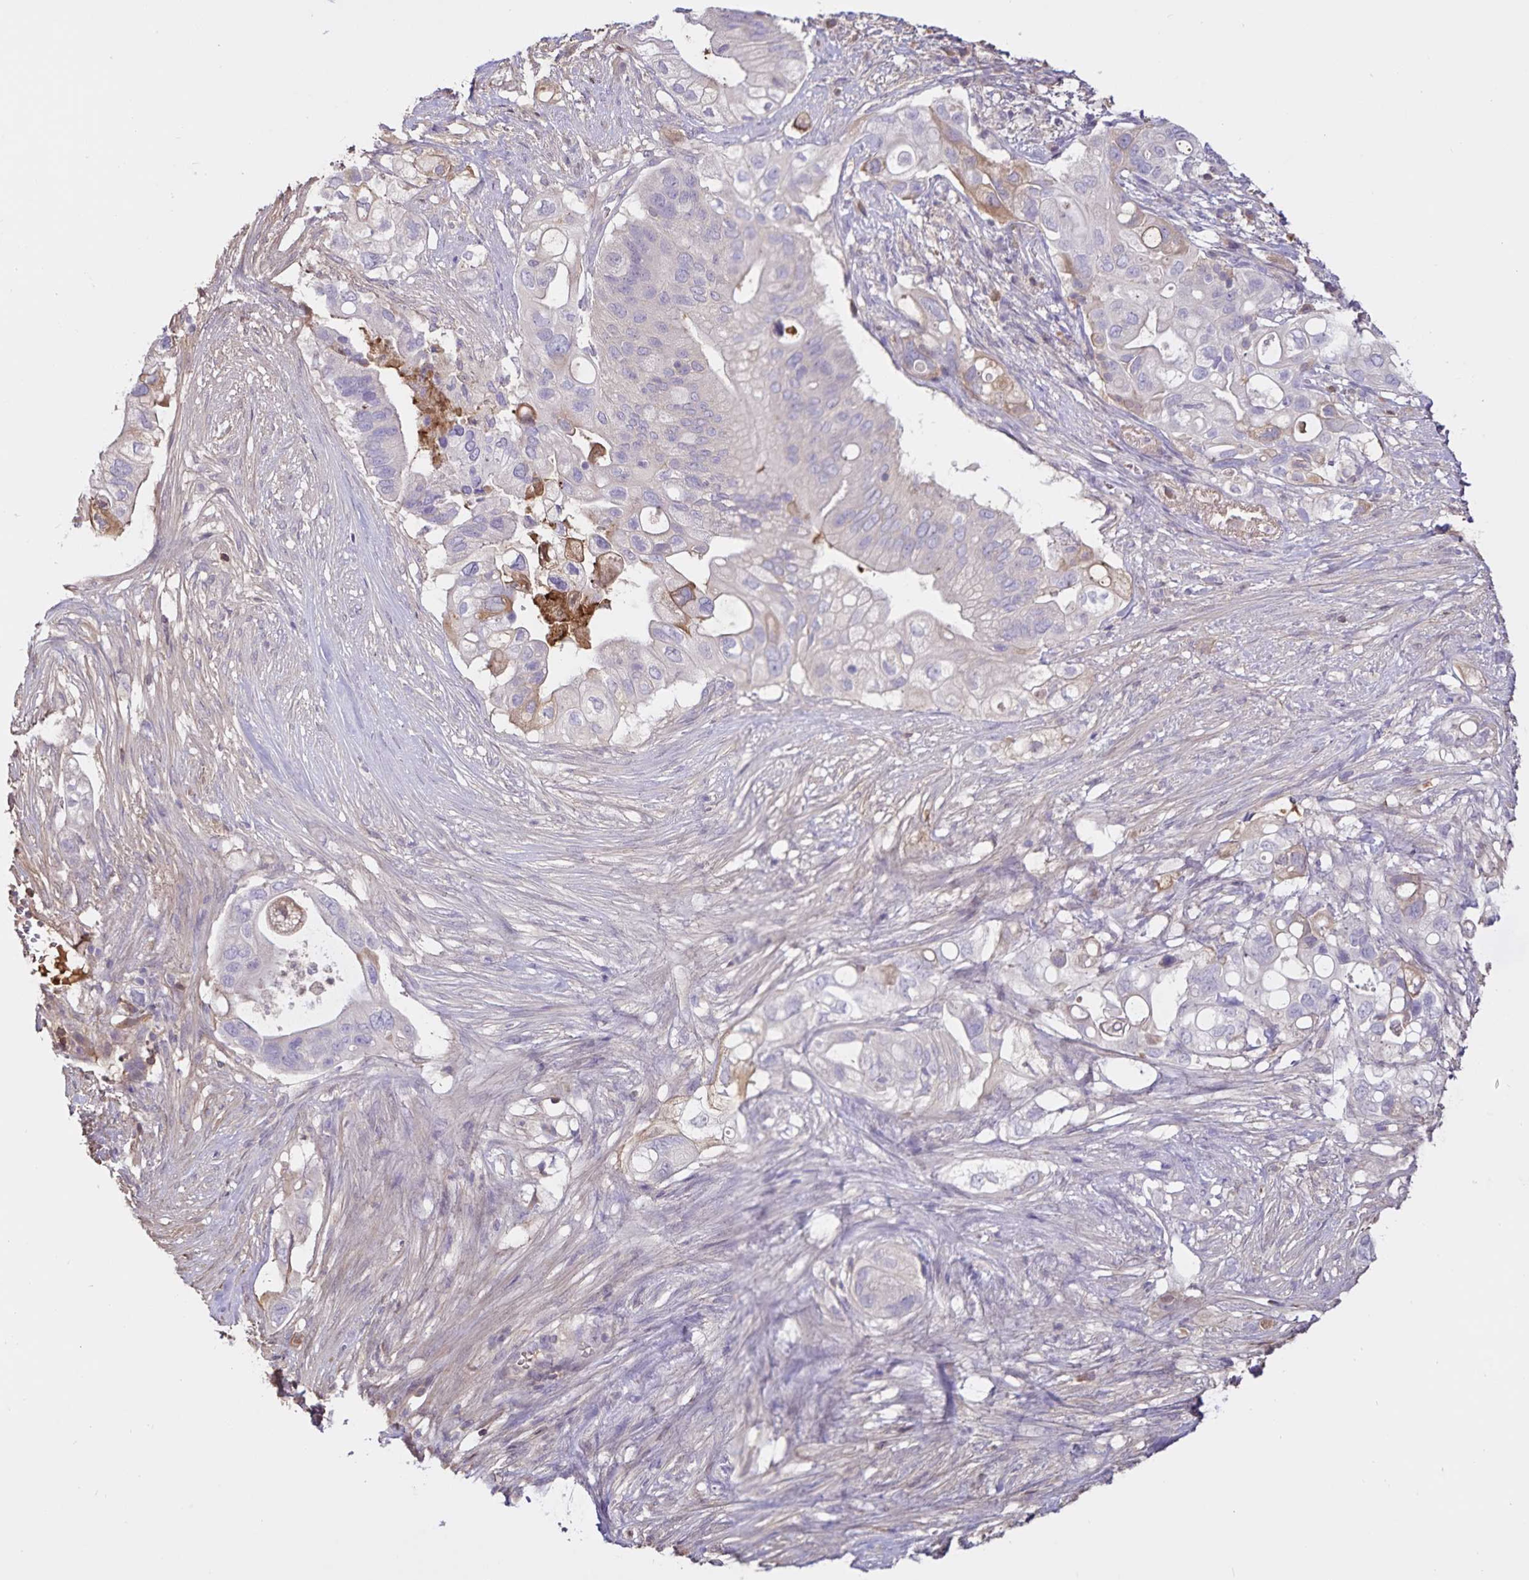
{"staining": {"intensity": "moderate", "quantity": "<25%", "location": "cytoplasmic/membranous"}, "tissue": "pancreatic cancer", "cell_type": "Tumor cells", "image_type": "cancer", "snomed": [{"axis": "morphology", "description": "Adenocarcinoma, NOS"}, {"axis": "topography", "description": "Pancreas"}], "caption": "Immunohistochemistry micrograph of neoplastic tissue: pancreatic cancer stained using immunohistochemistry shows low levels of moderate protein expression localized specifically in the cytoplasmic/membranous of tumor cells, appearing as a cytoplasmic/membranous brown color.", "gene": "FGG", "patient": {"sex": "female", "age": 72}}